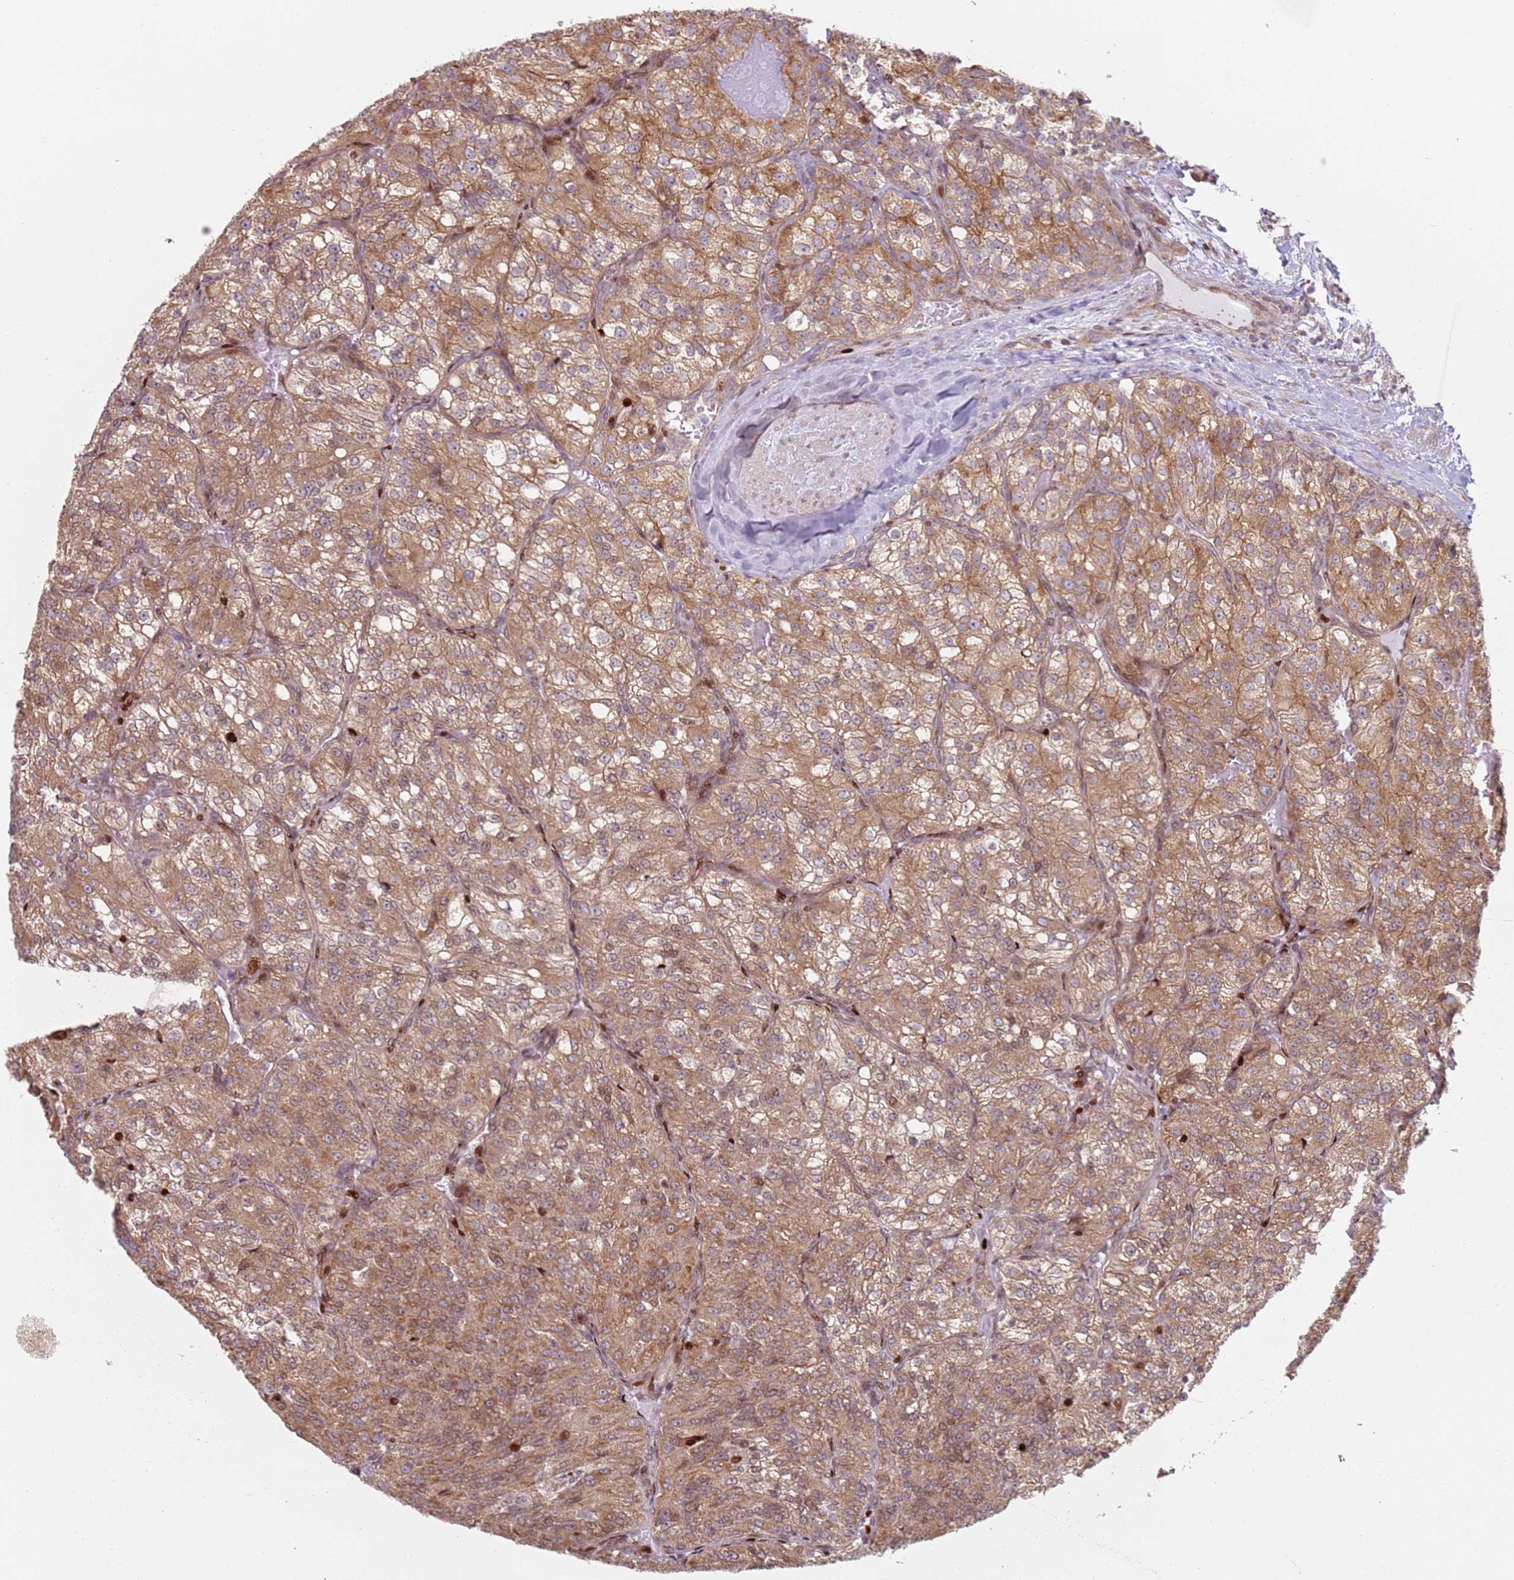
{"staining": {"intensity": "moderate", "quantity": ">75%", "location": "cytoplasmic/membranous"}, "tissue": "renal cancer", "cell_type": "Tumor cells", "image_type": "cancer", "snomed": [{"axis": "morphology", "description": "Adenocarcinoma, NOS"}, {"axis": "topography", "description": "Kidney"}], "caption": "This histopathology image reveals immunohistochemistry (IHC) staining of renal cancer (adenocarcinoma), with medium moderate cytoplasmic/membranous staining in approximately >75% of tumor cells.", "gene": "HNRNPLL", "patient": {"sex": "female", "age": 63}}